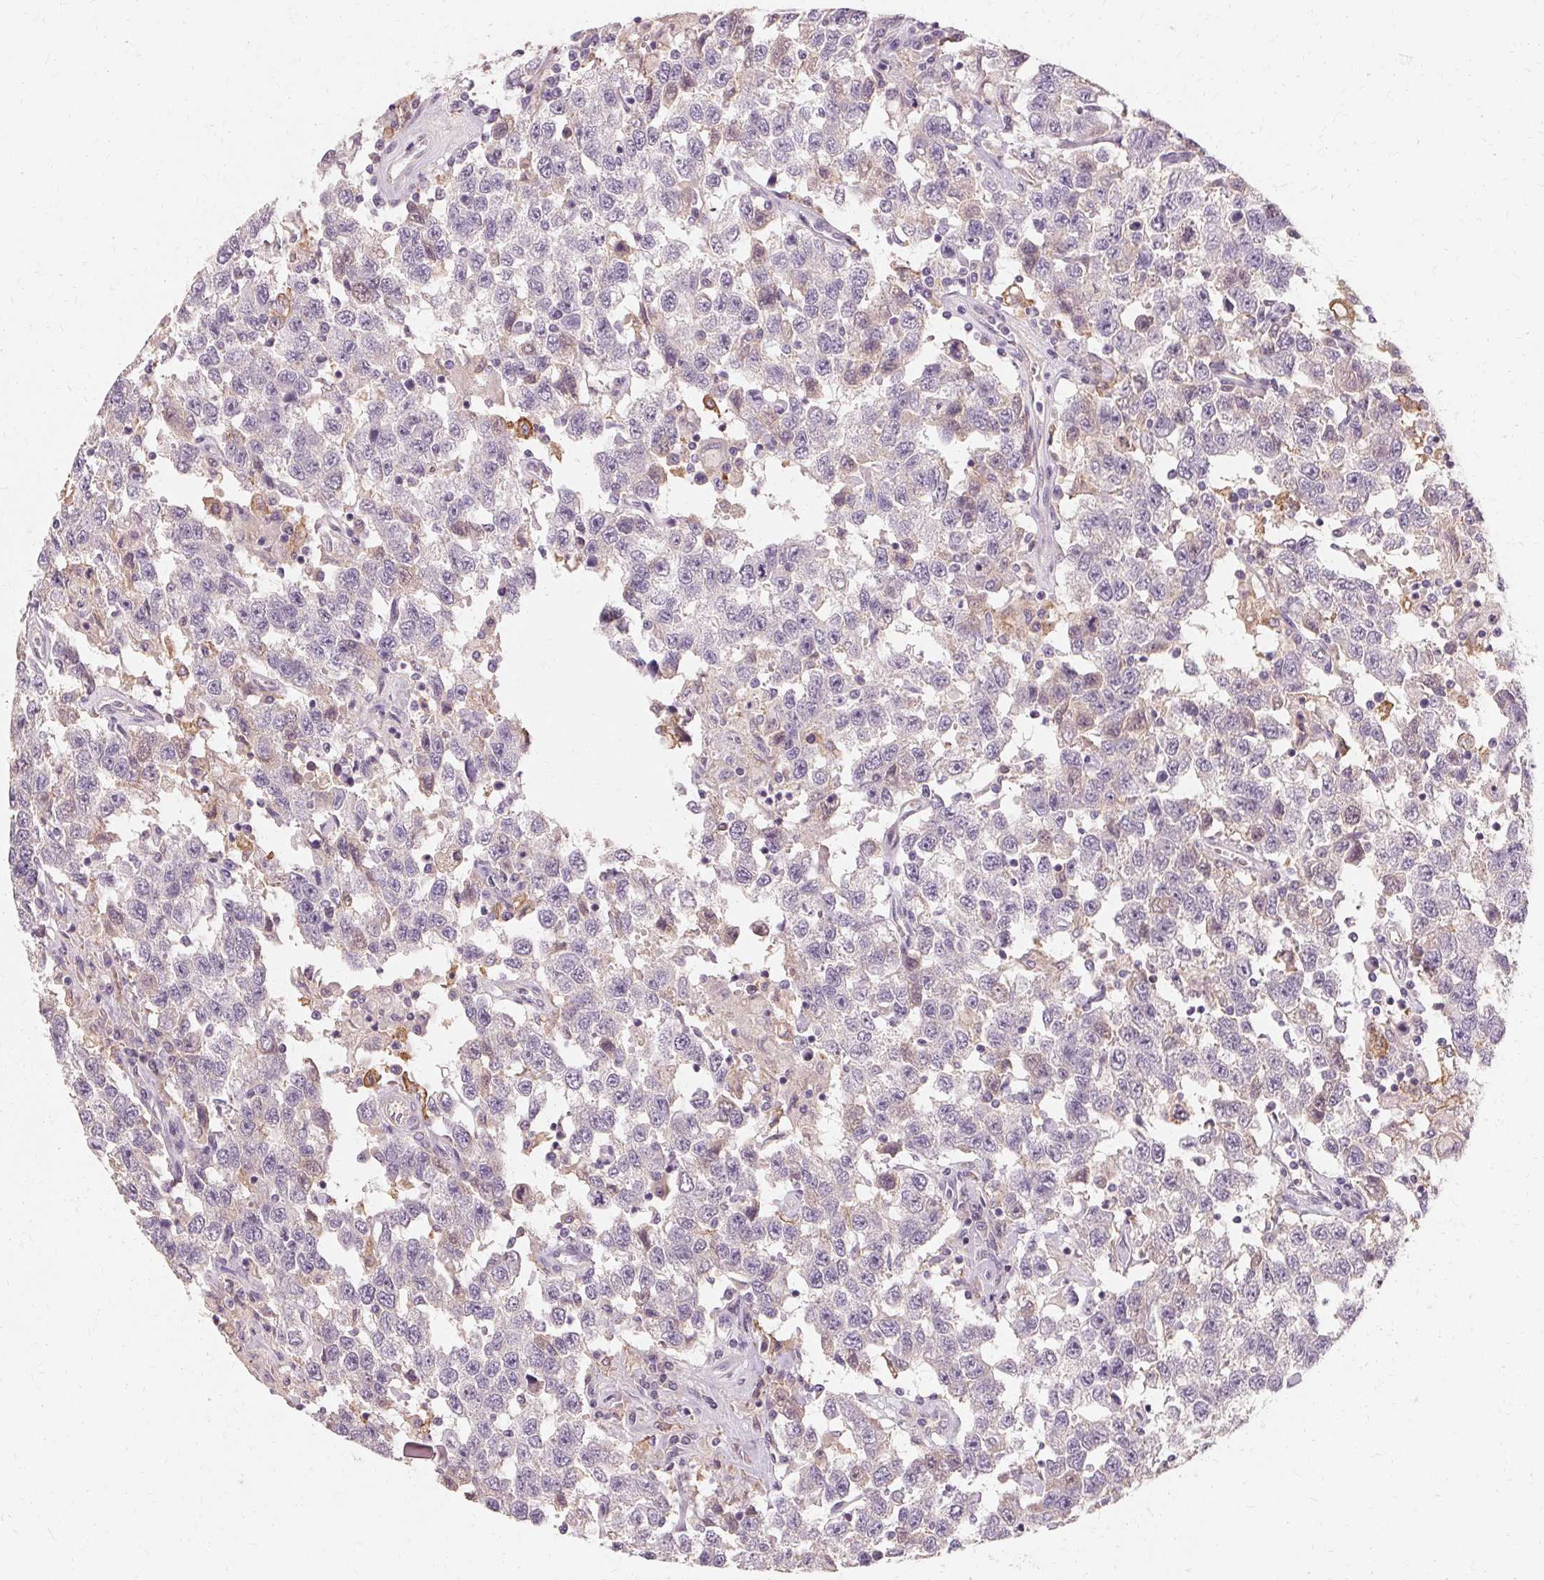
{"staining": {"intensity": "negative", "quantity": "none", "location": "none"}, "tissue": "testis cancer", "cell_type": "Tumor cells", "image_type": "cancer", "snomed": [{"axis": "morphology", "description": "Seminoma, NOS"}, {"axis": "topography", "description": "Testis"}], "caption": "IHC of human testis cancer (seminoma) demonstrates no positivity in tumor cells.", "gene": "IFNGR1", "patient": {"sex": "male", "age": 41}}